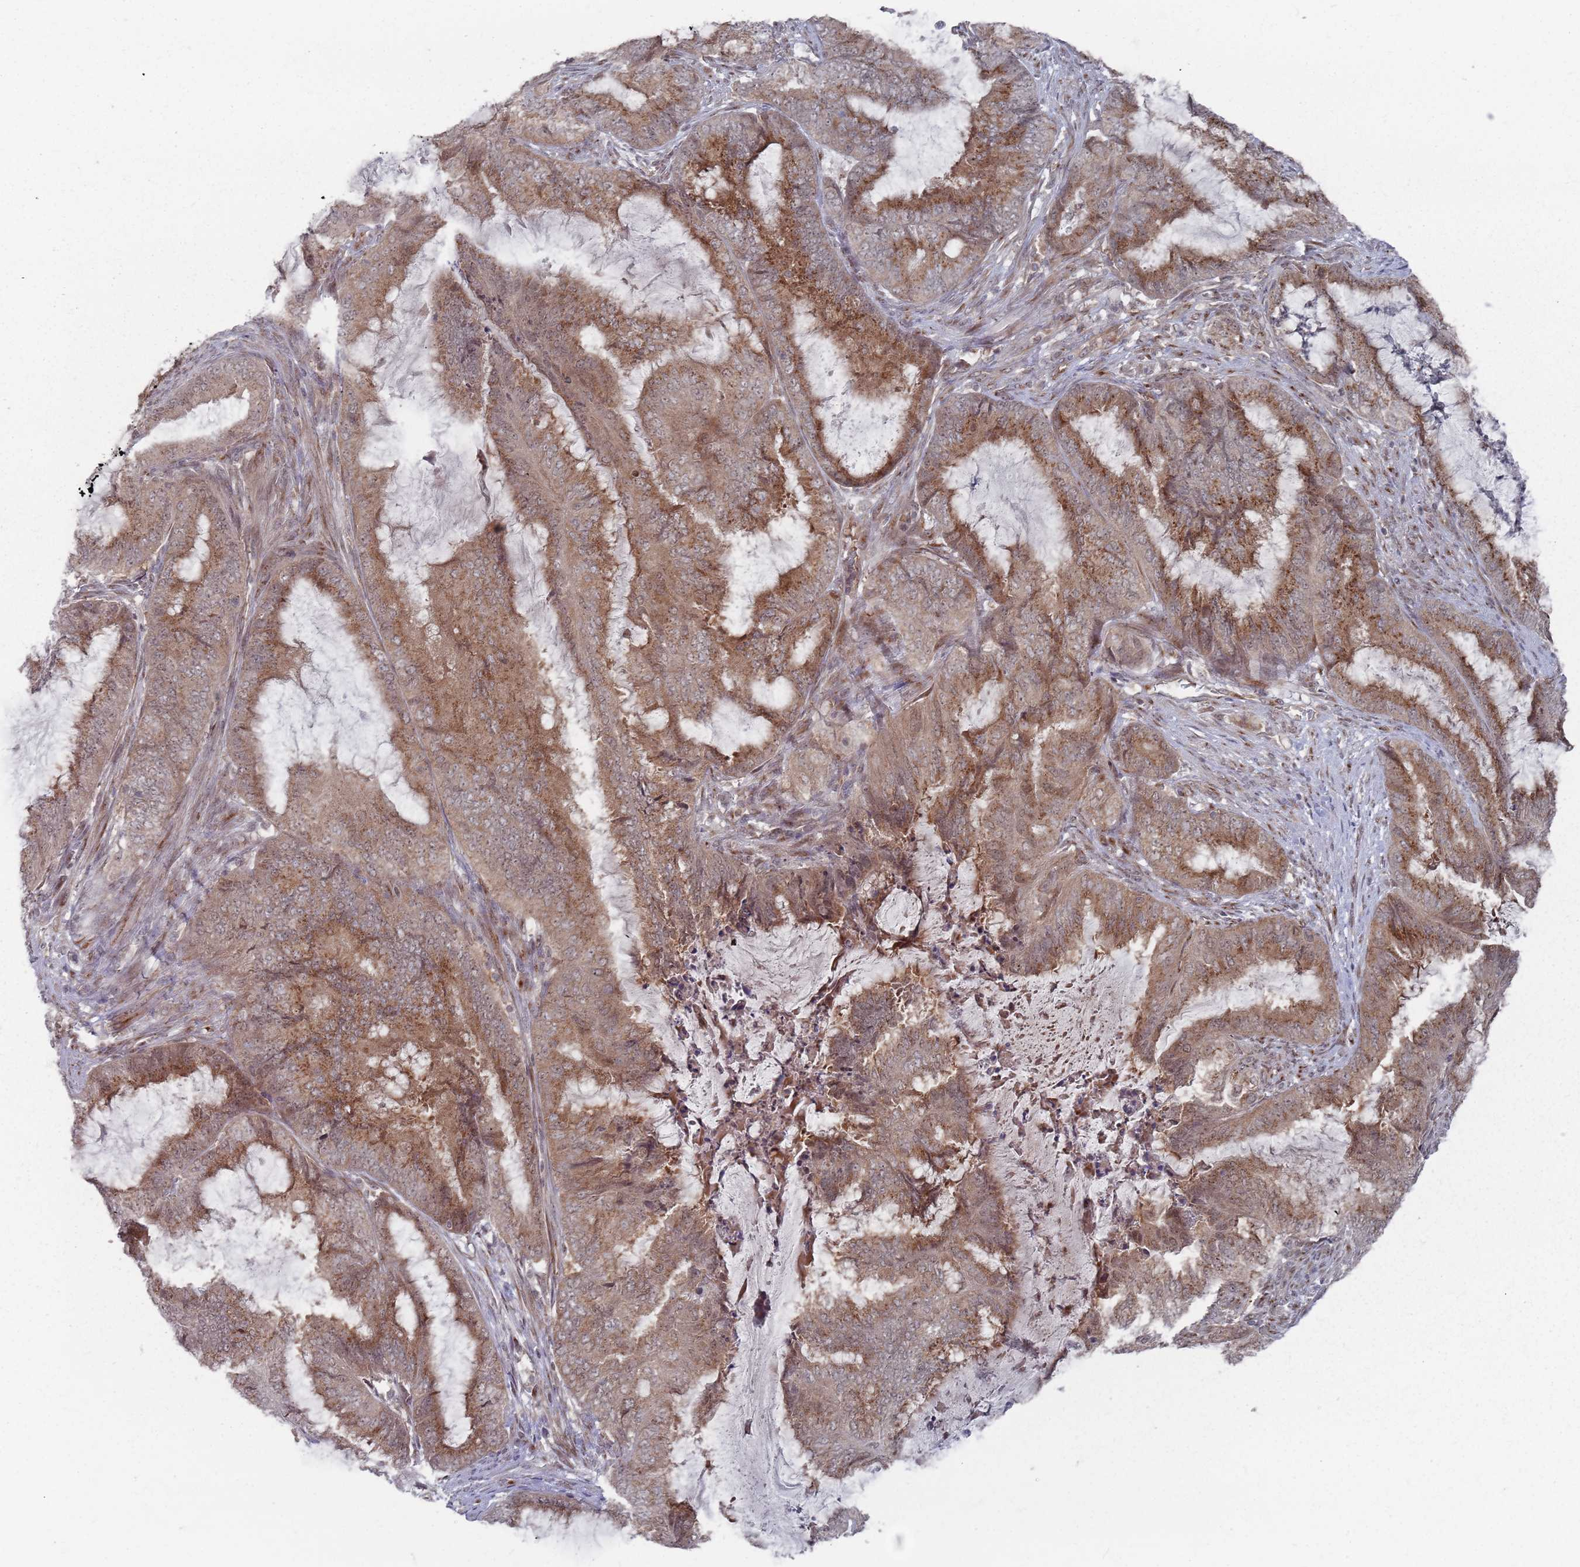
{"staining": {"intensity": "moderate", "quantity": ">75%", "location": "cytoplasmic/membranous"}, "tissue": "endometrial cancer", "cell_type": "Tumor cells", "image_type": "cancer", "snomed": [{"axis": "morphology", "description": "Adenocarcinoma, NOS"}, {"axis": "topography", "description": "Endometrium"}], "caption": "Brown immunohistochemical staining in endometrial cancer exhibits moderate cytoplasmic/membranous expression in about >75% of tumor cells.", "gene": "FMO4", "patient": {"sex": "female", "age": 51}}